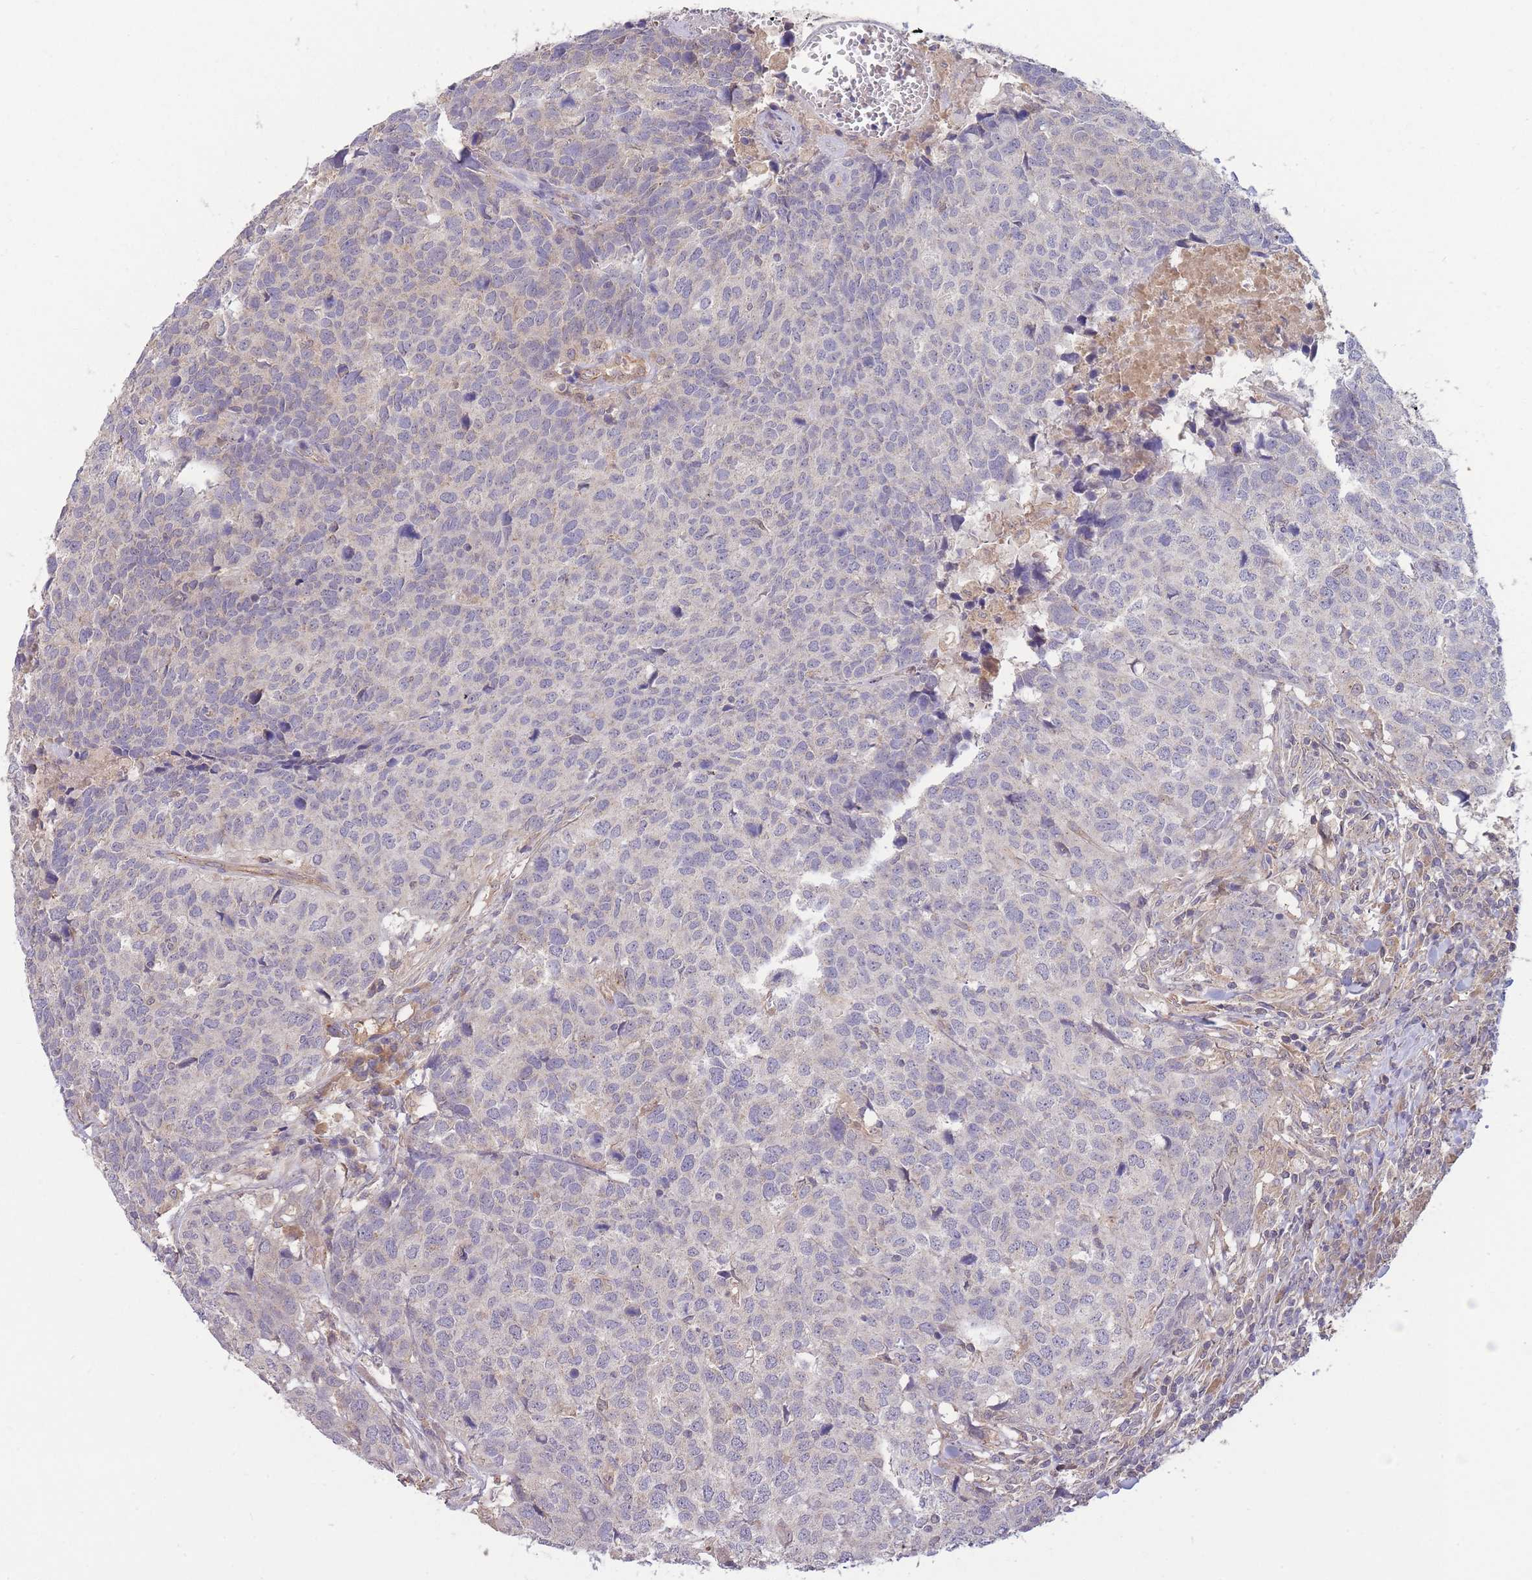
{"staining": {"intensity": "negative", "quantity": "none", "location": "none"}, "tissue": "head and neck cancer", "cell_type": "Tumor cells", "image_type": "cancer", "snomed": [{"axis": "morphology", "description": "Normal tissue, NOS"}, {"axis": "morphology", "description": "Squamous cell carcinoma, NOS"}, {"axis": "topography", "description": "Skeletal muscle"}, {"axis": "topography", "description": "Vascular tissue"}, {"axis": "topography", "description": "Peripheral nerve tissue"}, {"axis": "topography", "description": "Head-Neck"}], "caption": "Tumor cells are negative for brown protein staining in head and neck cancer (squamous cell carcinoma).", "gene": "NDUFAF5", "patient": {"sex": "male", "age": 66}}